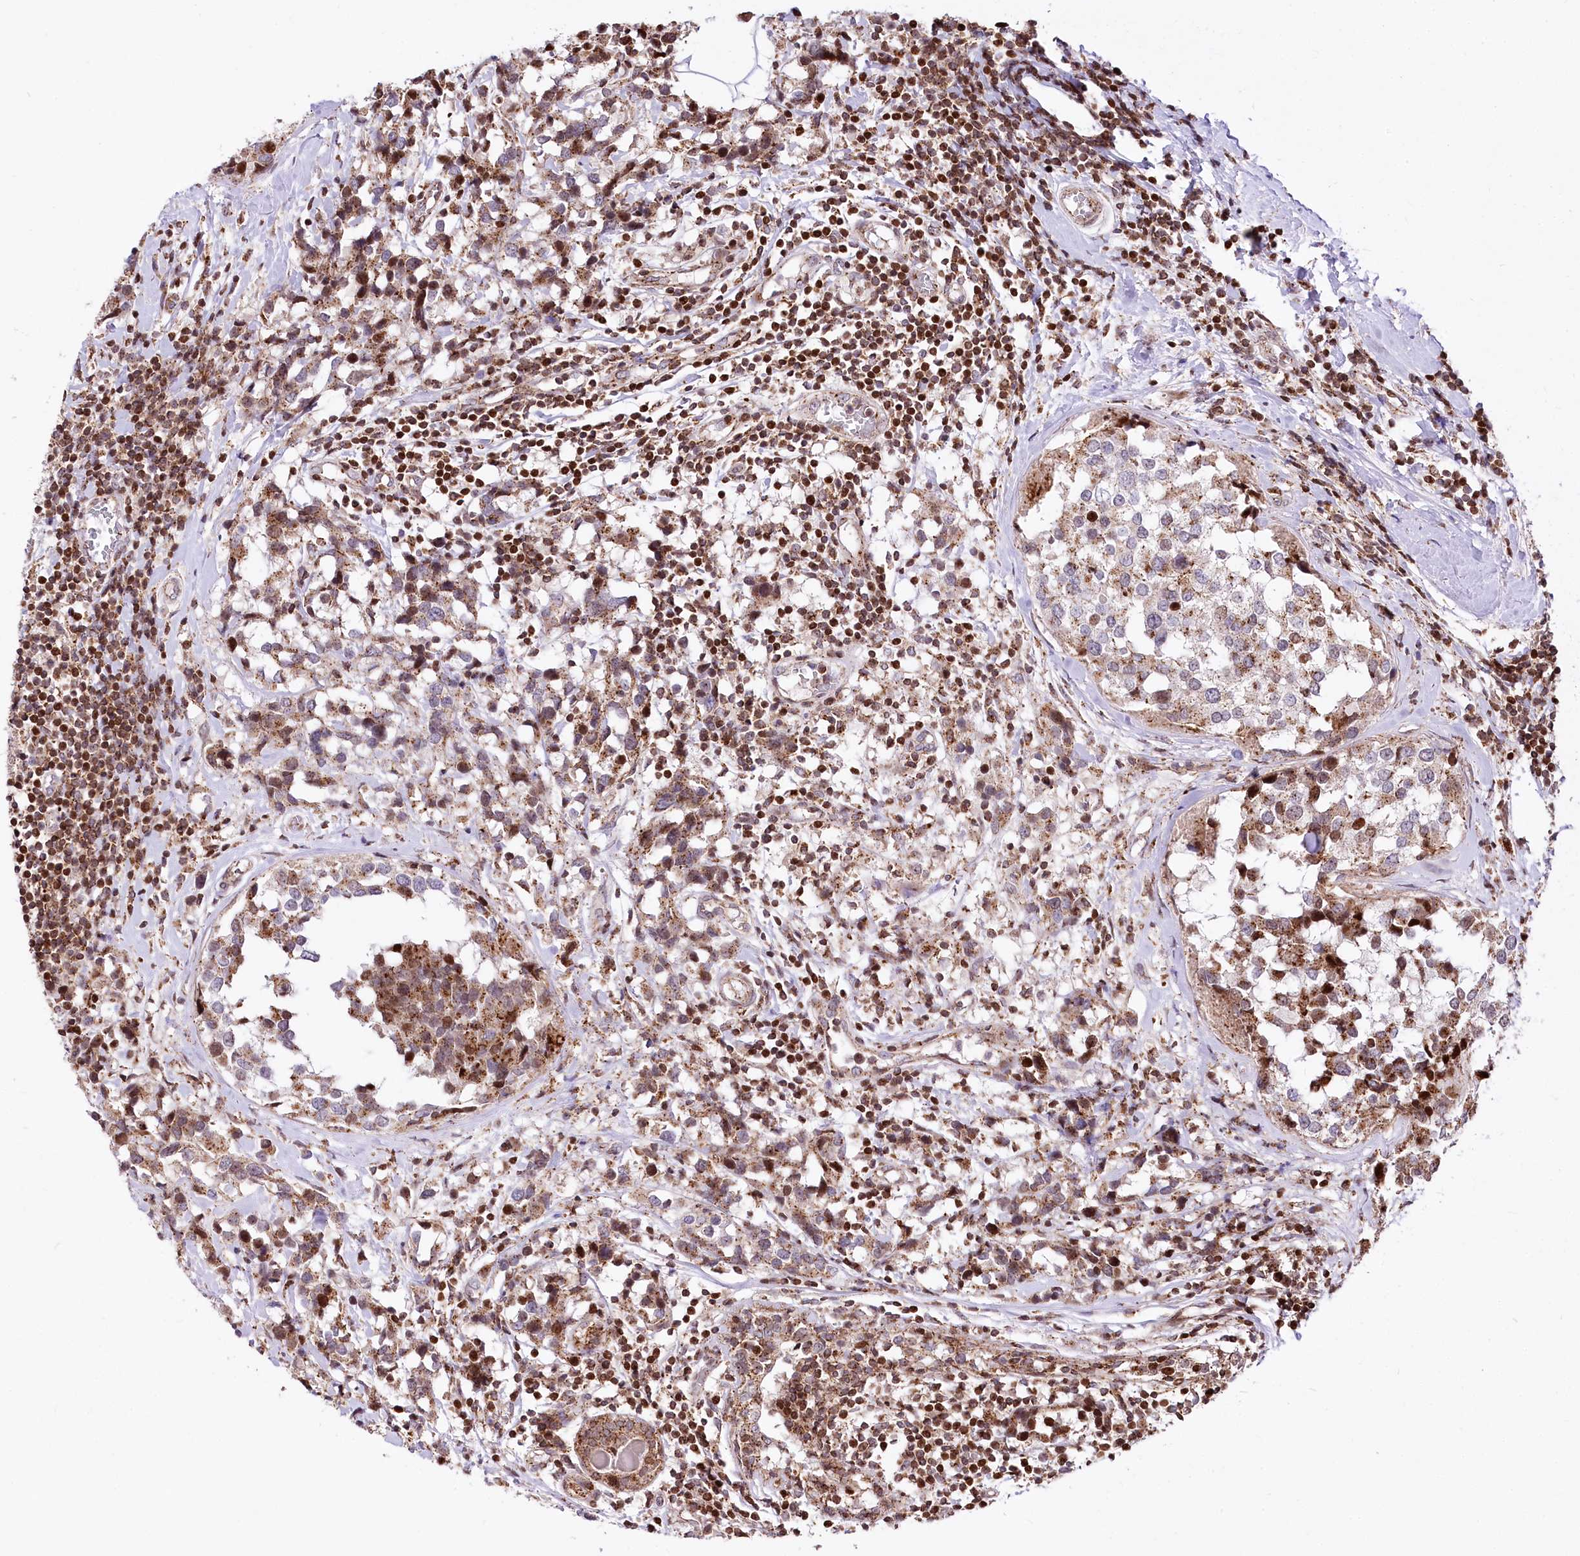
{"staining": {"intensity": "moderate", "quantity": "25%-75%", "location": "cytoplasmic/membranous,nuclear"}, "tissue": "breast cancer", "cell_type": "Tumor cells", "image_type": "cancer", "snomed": [{"axis": "morphology", "description": "Lobular carcinoma"}, {"axis": "topography", "description": "Breast"}], "caption": "Tumor cells exhibit moderate cytoplasmic/membranous and nuclear positivity in approximately 25%-75% of cells in breast lobular carcinoma.", "gene": "ZFYVE27", "patient": {"sex": "female", "age": 59}}